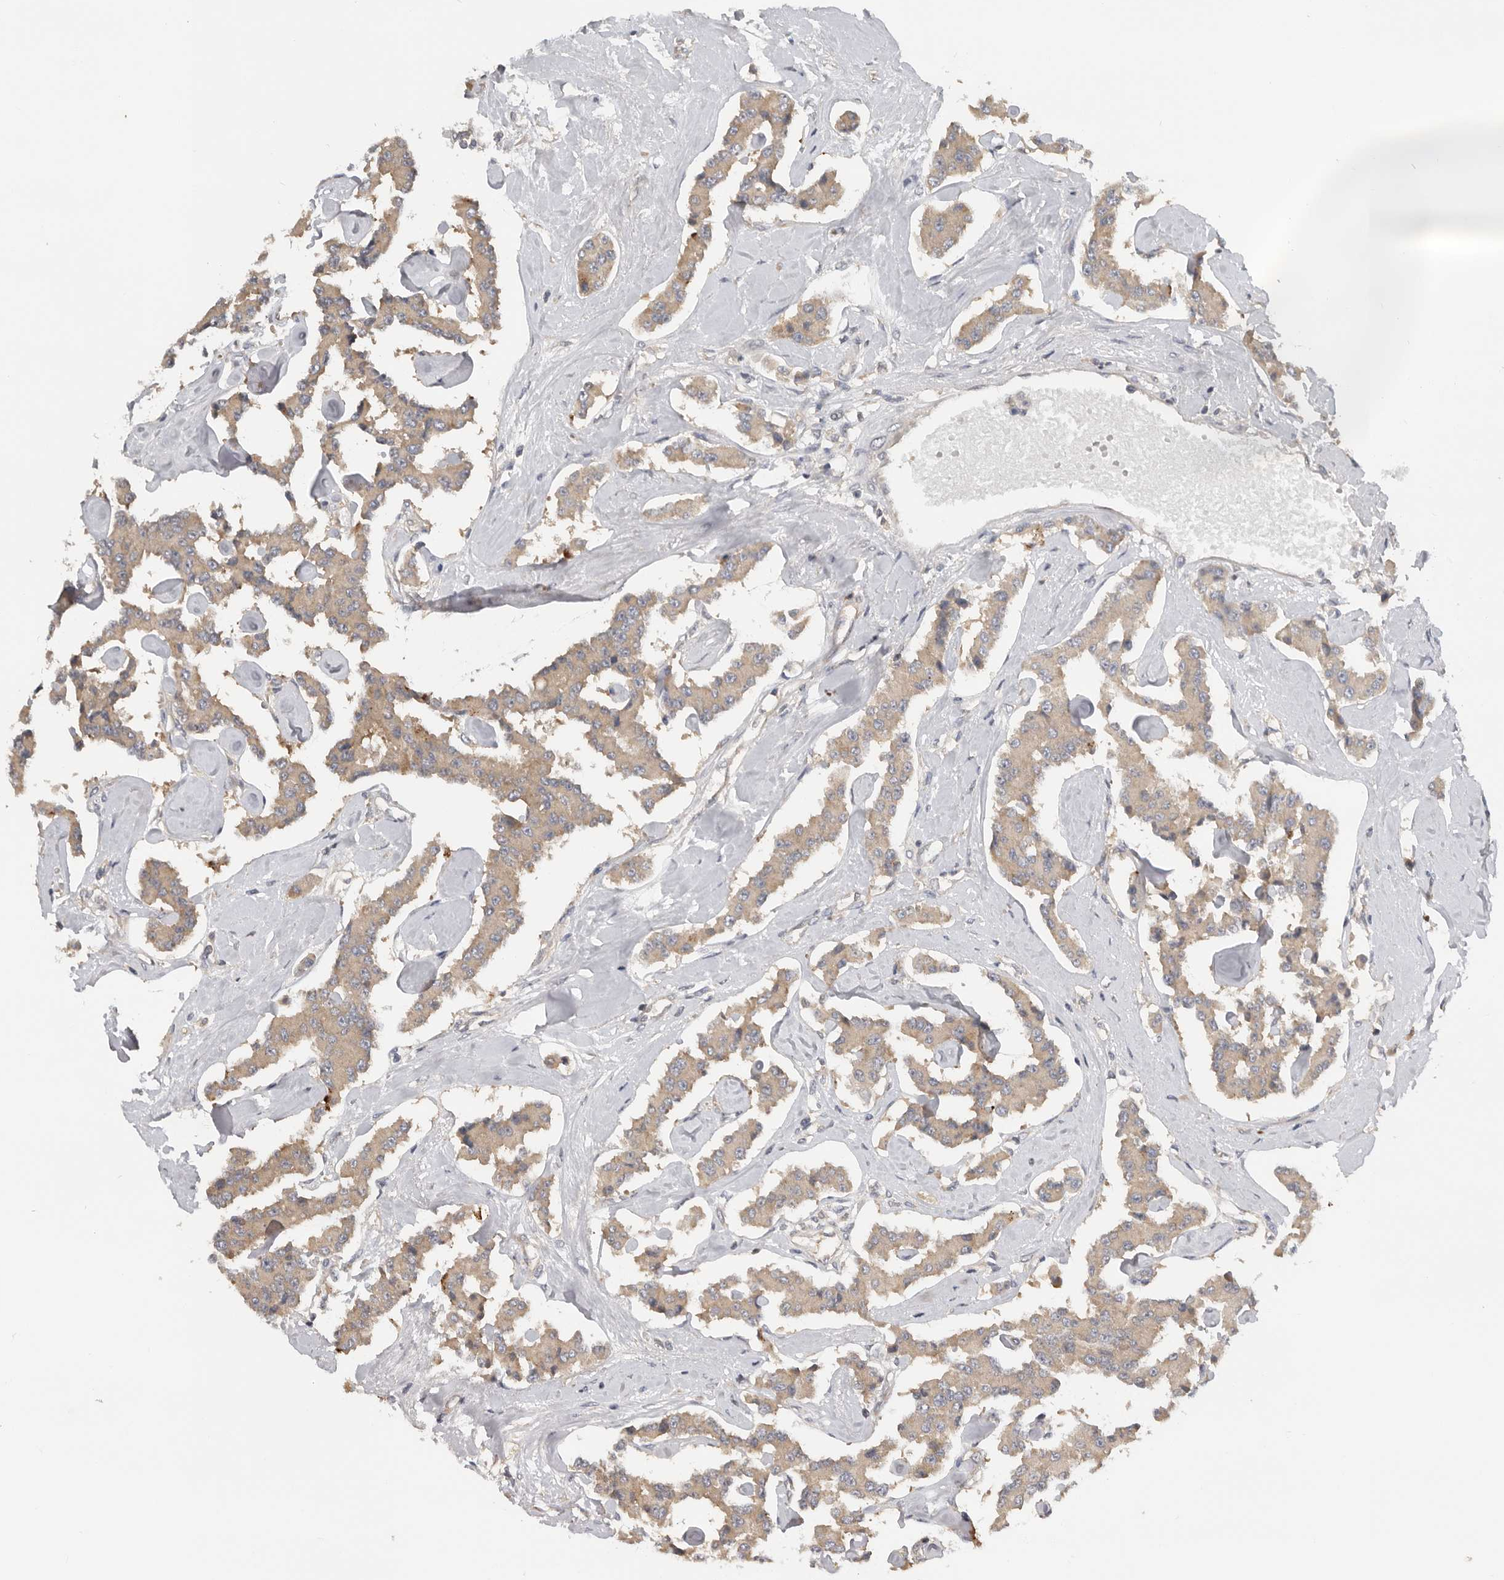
{"staining": {"intensity": "moderate", "quantity": ">75%", "location": "cytoplasmic/membranous"}, "tissue": "carcinoid", "cell_type": "Tumor cells", "image_type": "cancer", "snomed": [{"axis": "morphology", "description": "Carcinoid, malignant, NOS"}, {"axis": "topography", "description": "Pancreas"}], "caption": "Immunohistochemistry (IHC) photomicrograph of human carcinoid stained for a protein (brown), which displays medium levels of moderate cytoplasmic/membranous expression in approximately >75% of tumor cells.", "gene": "PPP1R42", "patient": {"sex": "male", "age": 41}}